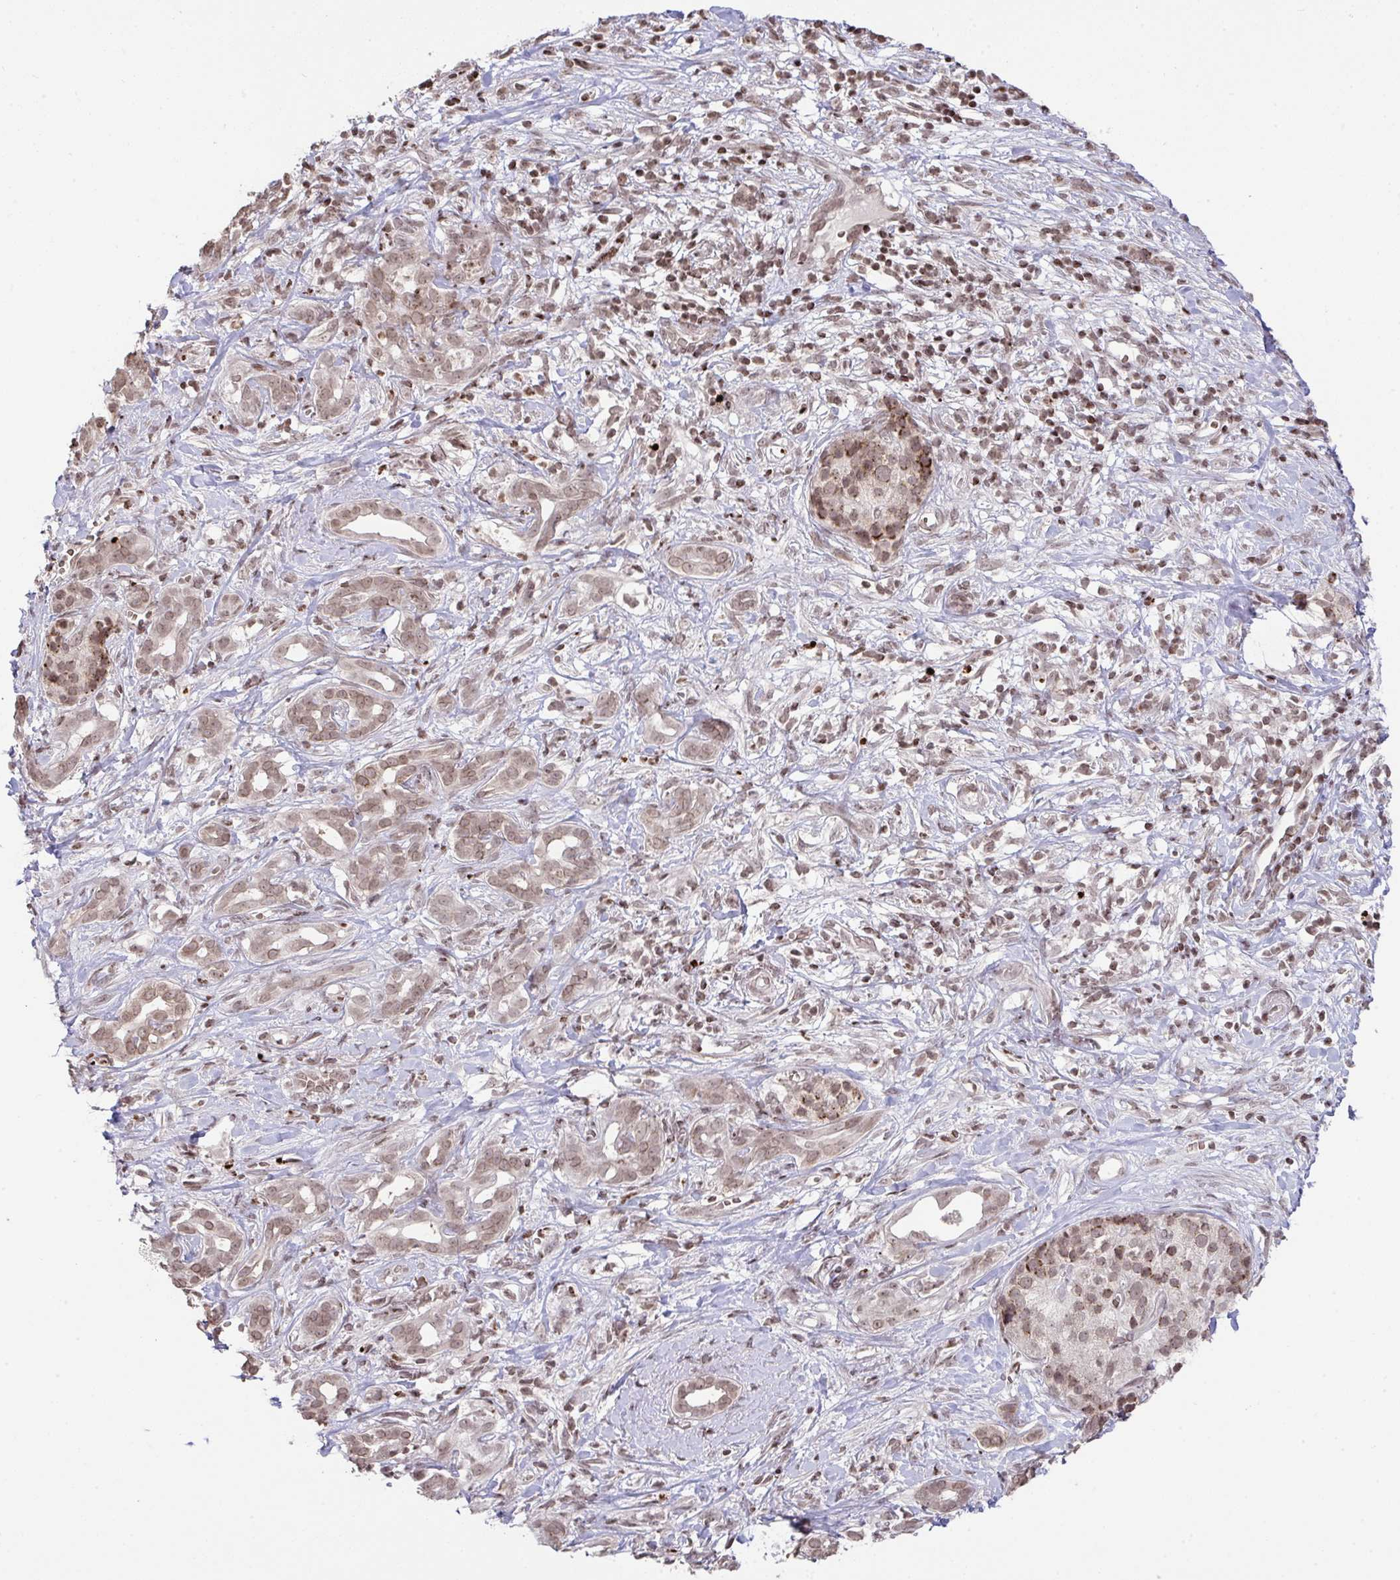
{"staining": {"intensity": "weak", "quantity": ">75%", "location": "nuclear"}, "tissue": "pancreatic cancer", "cell_type": "Tumor cells", "image_type": "cancer", "snomed": [{"axis": "morphology", "description": "Adenocarcinoma, NOS"}, {"axis": "topography", "description": "Pancreas"}], "caption": "Immunohistochemistry of human adenocarcinoma (pancreatic) reveals low levels of weak nuclear staining in approximately >75% of tumor cells.", "gene": "NIP7", "patient": {"sex": "male", "age": 61}}